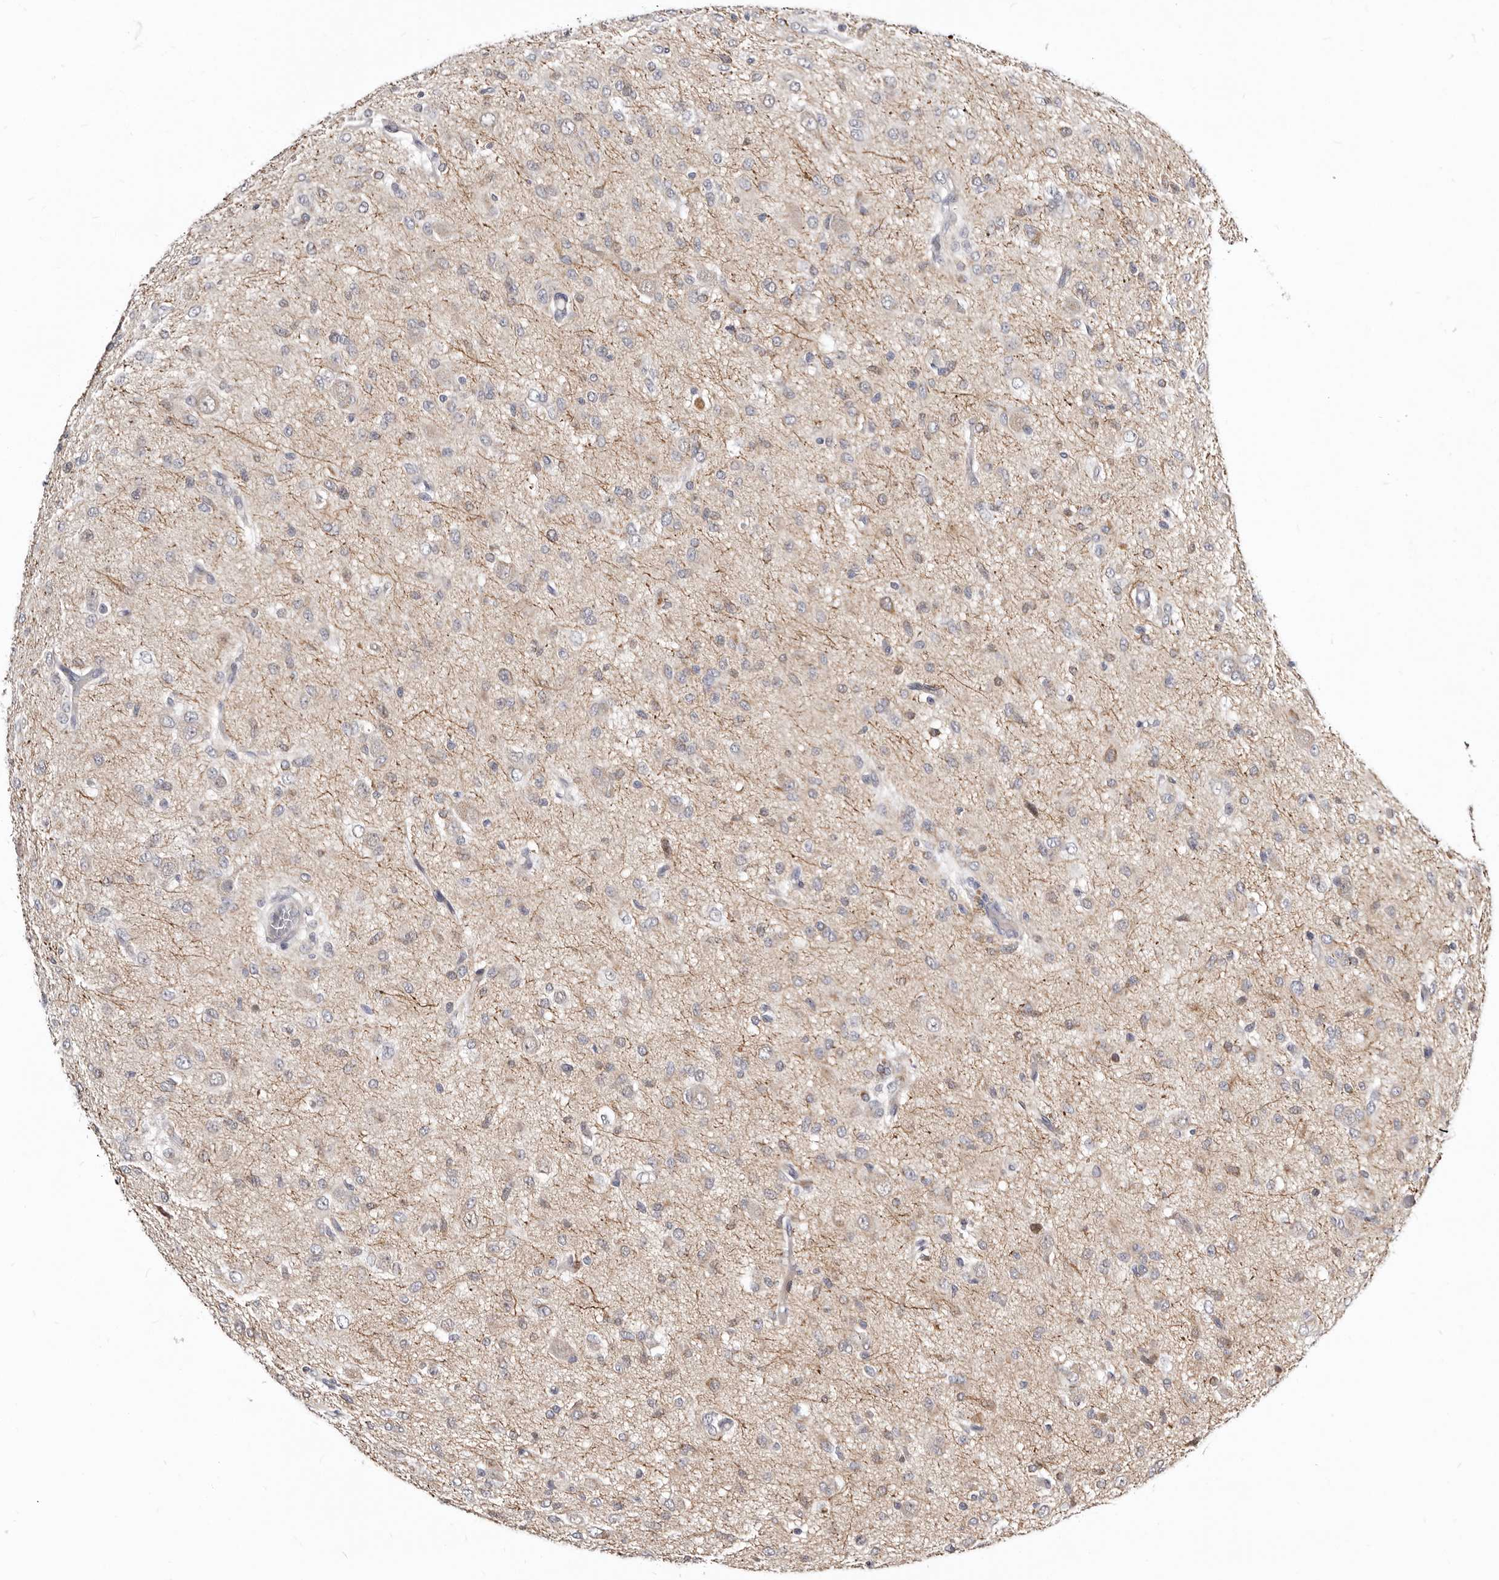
{"staining": {"intensity": "weak", "quantity": "<25%", "location": "cytoplasmic/membranous"}, "tissue": "glioma", "cell_type": "Tumor cells", "image_type": "cancer", "snomed": [{"axis": "morphology", "description": "Glioma, malignant, High grade"}, {"axis": "topography", "description": "Brain"}], "caption": "The micrograph demonstrates no staining of tumor cells in glioma. (DAB IHC with hematoxylin counter stain).", "gene": "KLHL4", "patient": {"sex": "female", "age": 59}}